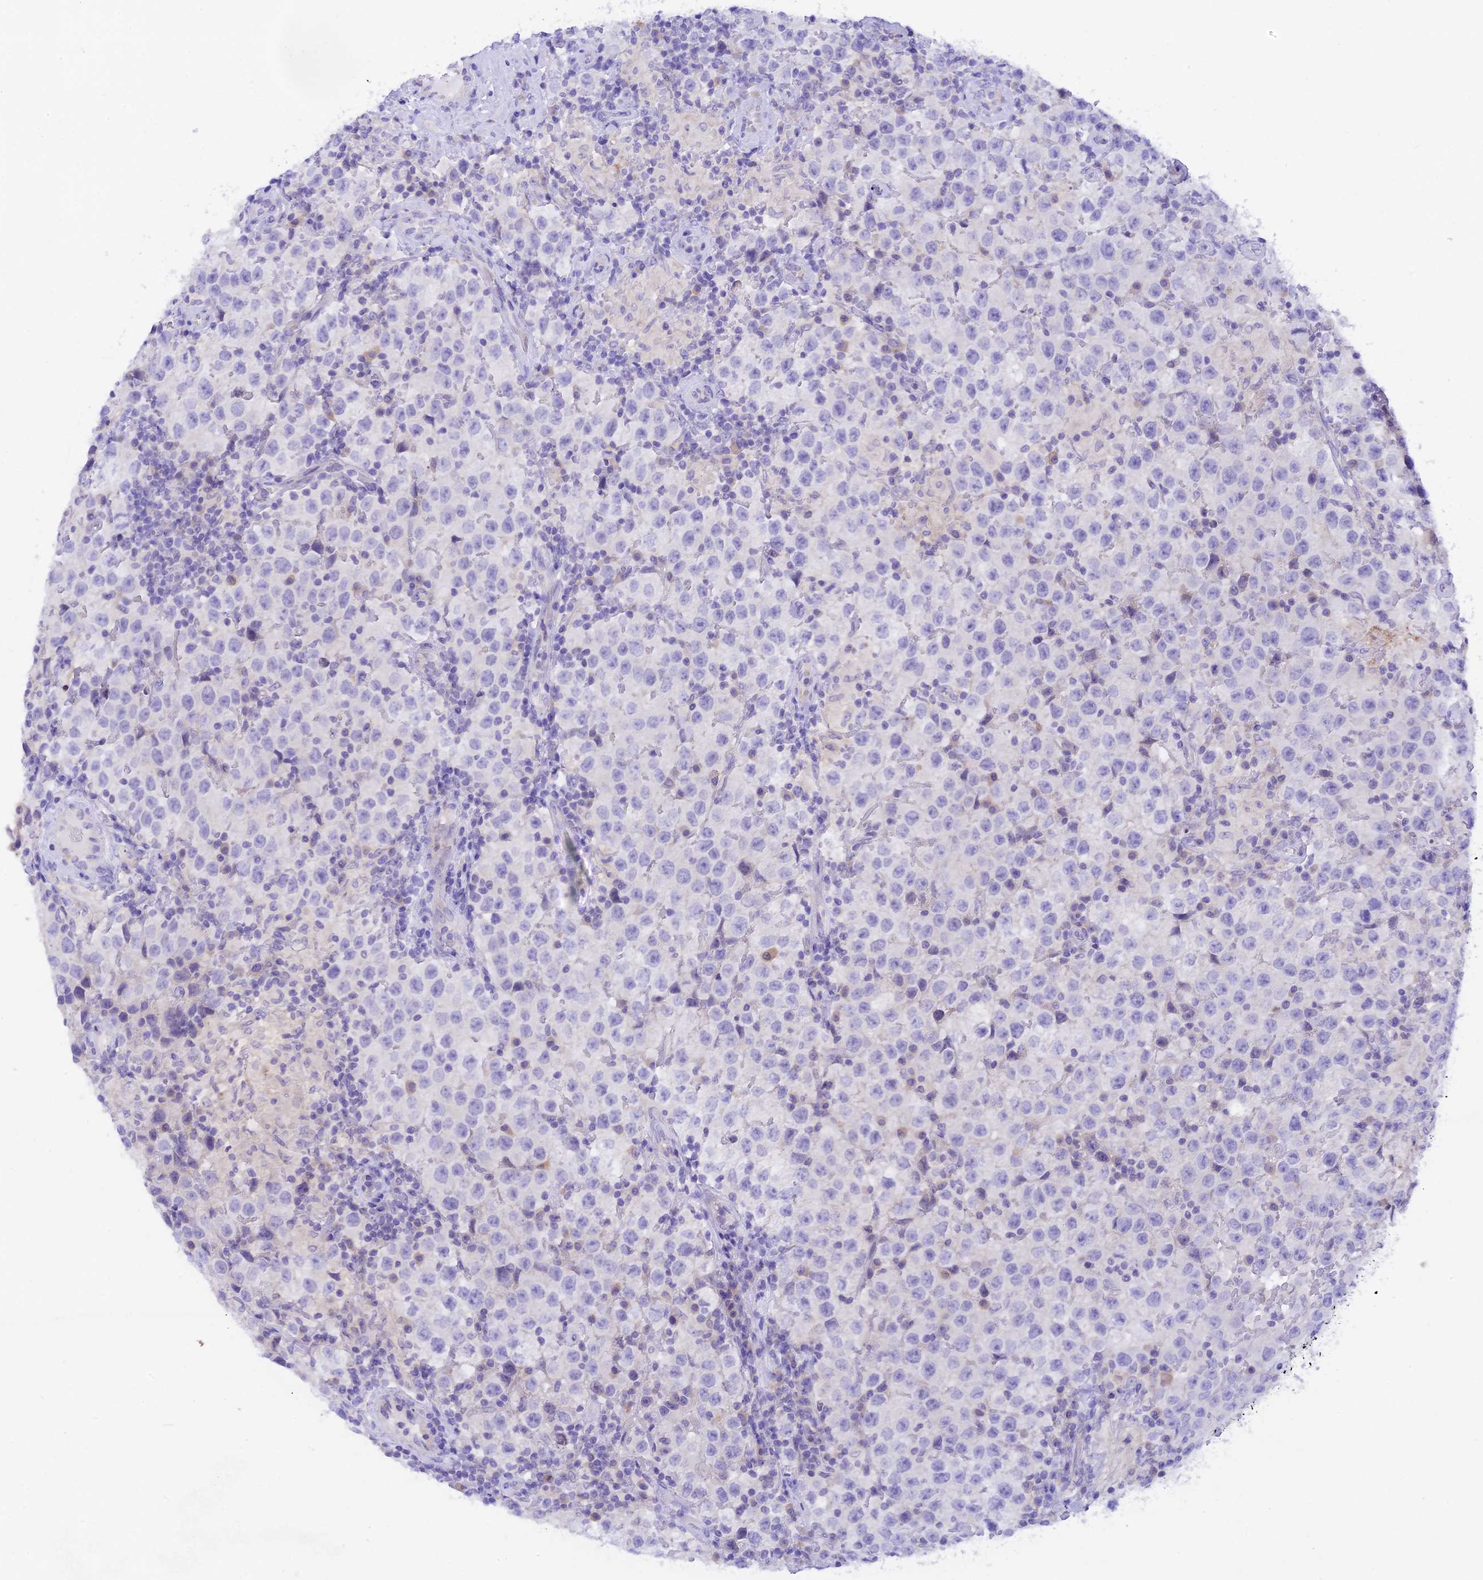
{"staining": {"intensity": "negative", "quantity": "none", "location": "none"}, "tissue": "testis cancer", "cell_type": "Tumor cells", "image_type": "cancer", "snomed": [{"axis": "morphology", "description": "Seminoma, NOS"}, {"axis": "morphology", "description": "Carcinoma, Embryonal, NOS"}, {"axis": "topography", "description": "Testis"}], "caption": "Immunohistochemical staining of embryonal carcinoma (testis) demonstrates no significant expression in tumor cells. (DAB (3,3'-diaminobenzidine) IHC visualized using brightfield microscopy, high magnification).", "gene": "COL6A5", "patient": {"sex": "male", "age": 41}}